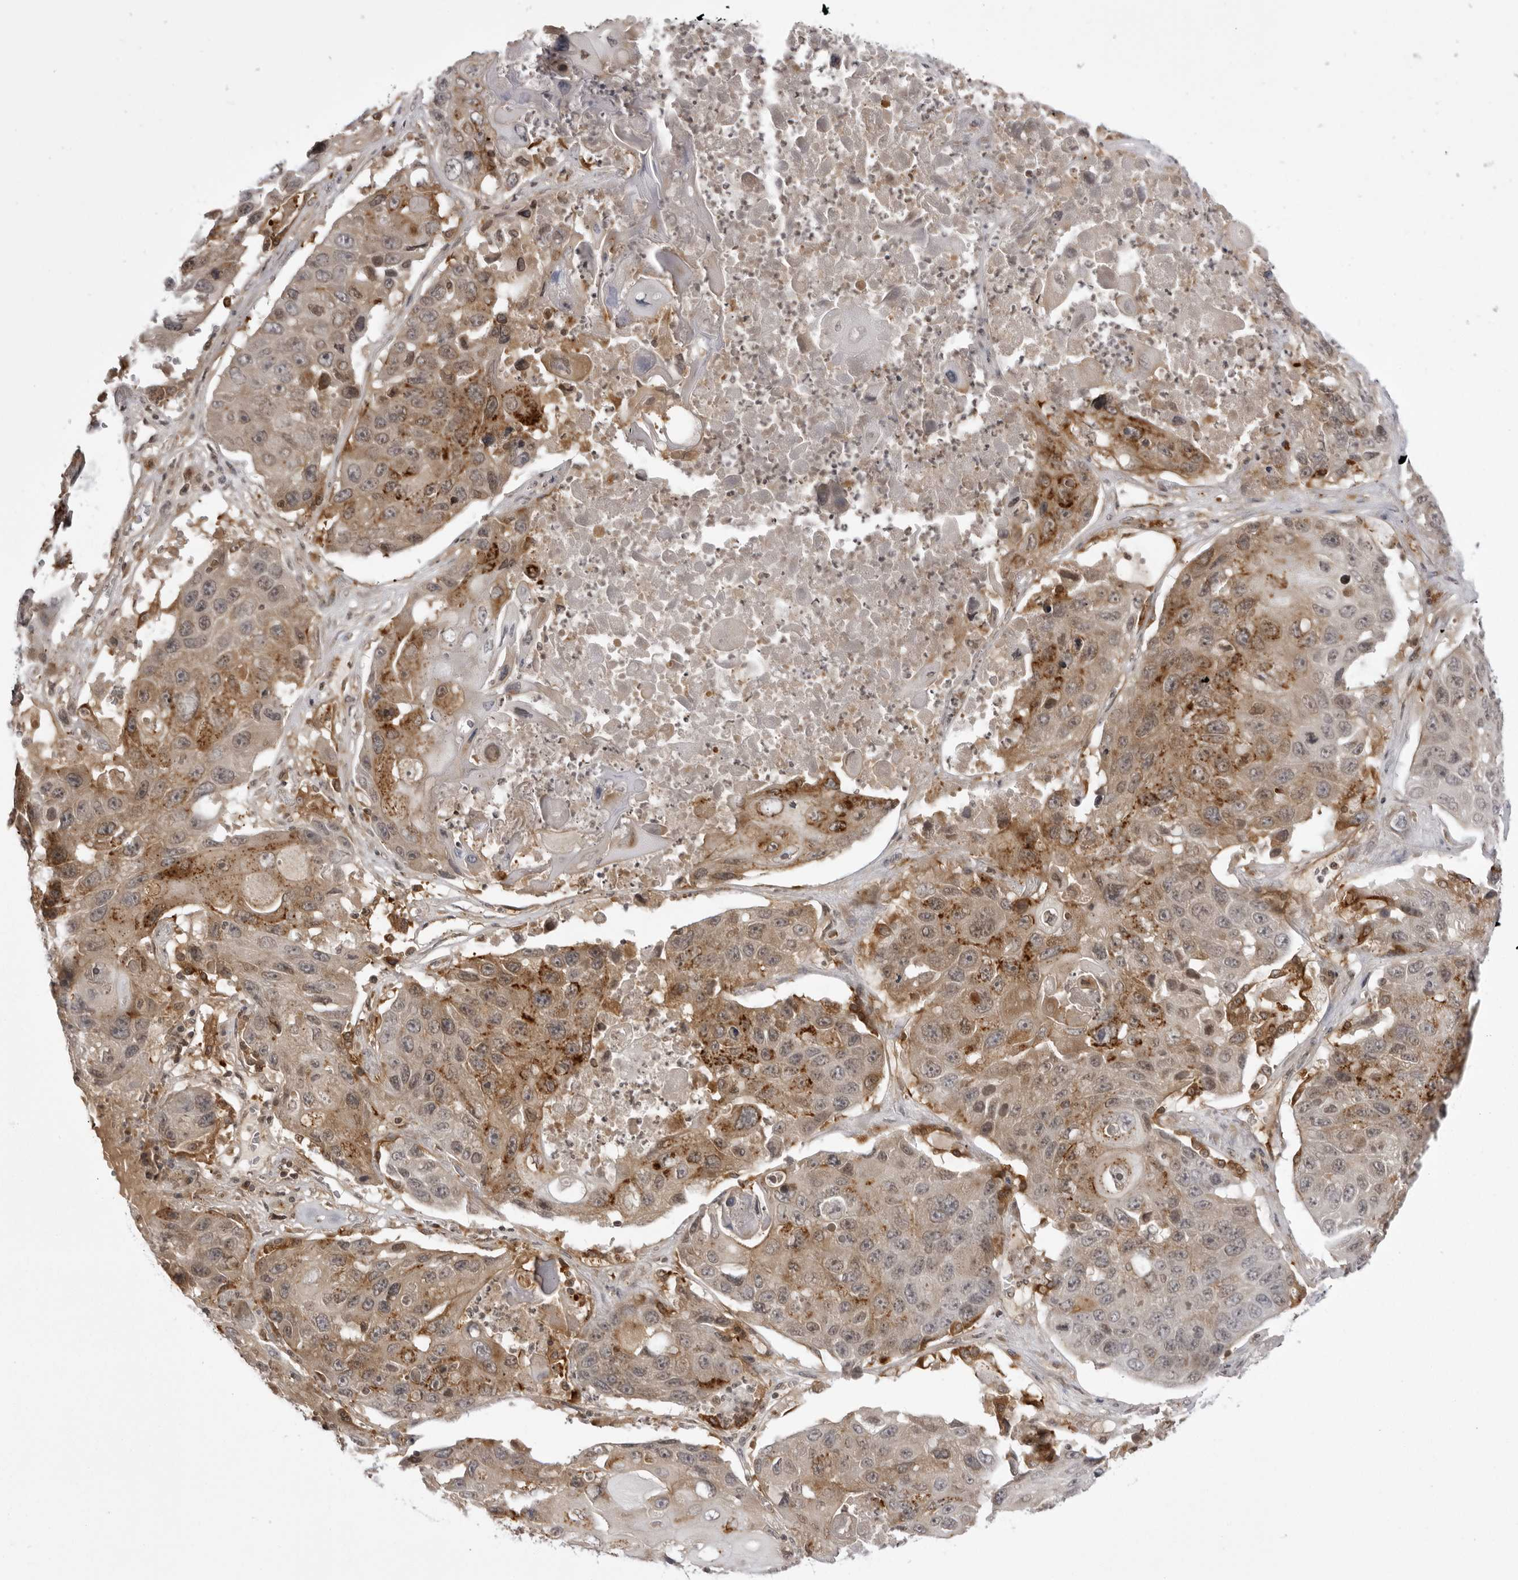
{"staining": {"intensity": "moderate", "quantity": ">75%", "location": "cytoplasmic/membranous"}, "tissue": "lung cancer", "cell_type": "Tumor cells", "image_type": "cancer", "snomed": [{"axis": "morphology", "description": "Squamous cell carcinoma, NOS"}, {"axis": "topography", "description": "Lung"}], "caption": "A brown stain highlights moderate cytoplasmic/membranous positivity of a protein in lung squamous cell carcinoma tumor cells.", "gene": "USP43", "patient": {"sex": "male", "age": 61}}